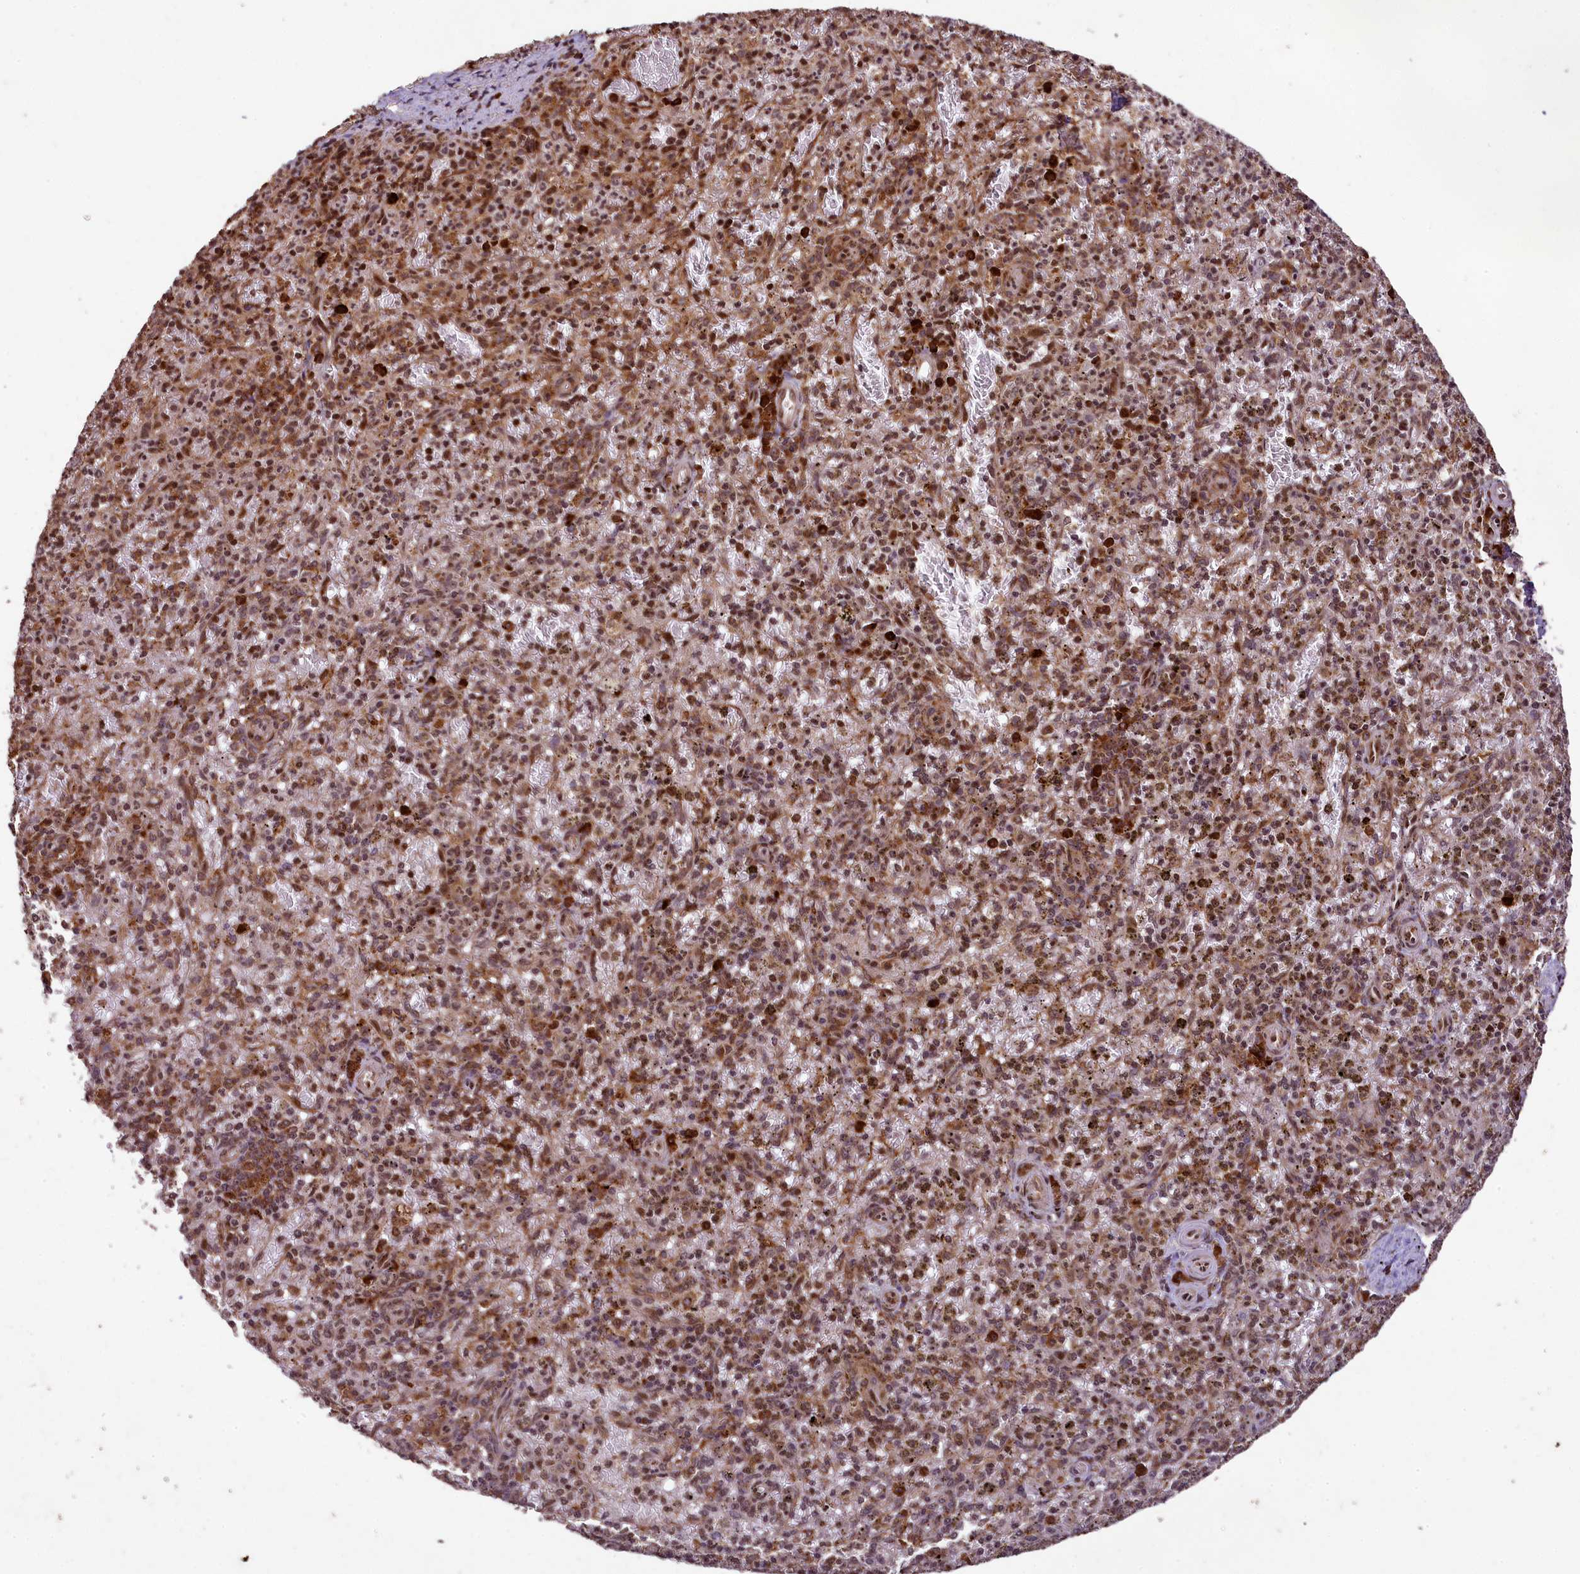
{"staining": {"intensity": "weak", "quantity": "25%-75%", "location": "cytoplasmic/membranous"}, "tissue": "spleen", "cell_type": "Cells in red pulp", "image_type": "normal", "snomed": [{"axis": "morphology", "description": "Normal tissue, NOS"}, {"axis": "topography", "description": "Spleen"}], "caption": "Cells in red pulp show low levels of weak cytoplasmic/membranous staining in about 25%-75% of cells in benign human spleen. (DAB = brown stain, brightfield microscopy at high magnification).", "gene": "LARP4", "patient": {"sex": "male", "age": 72}}